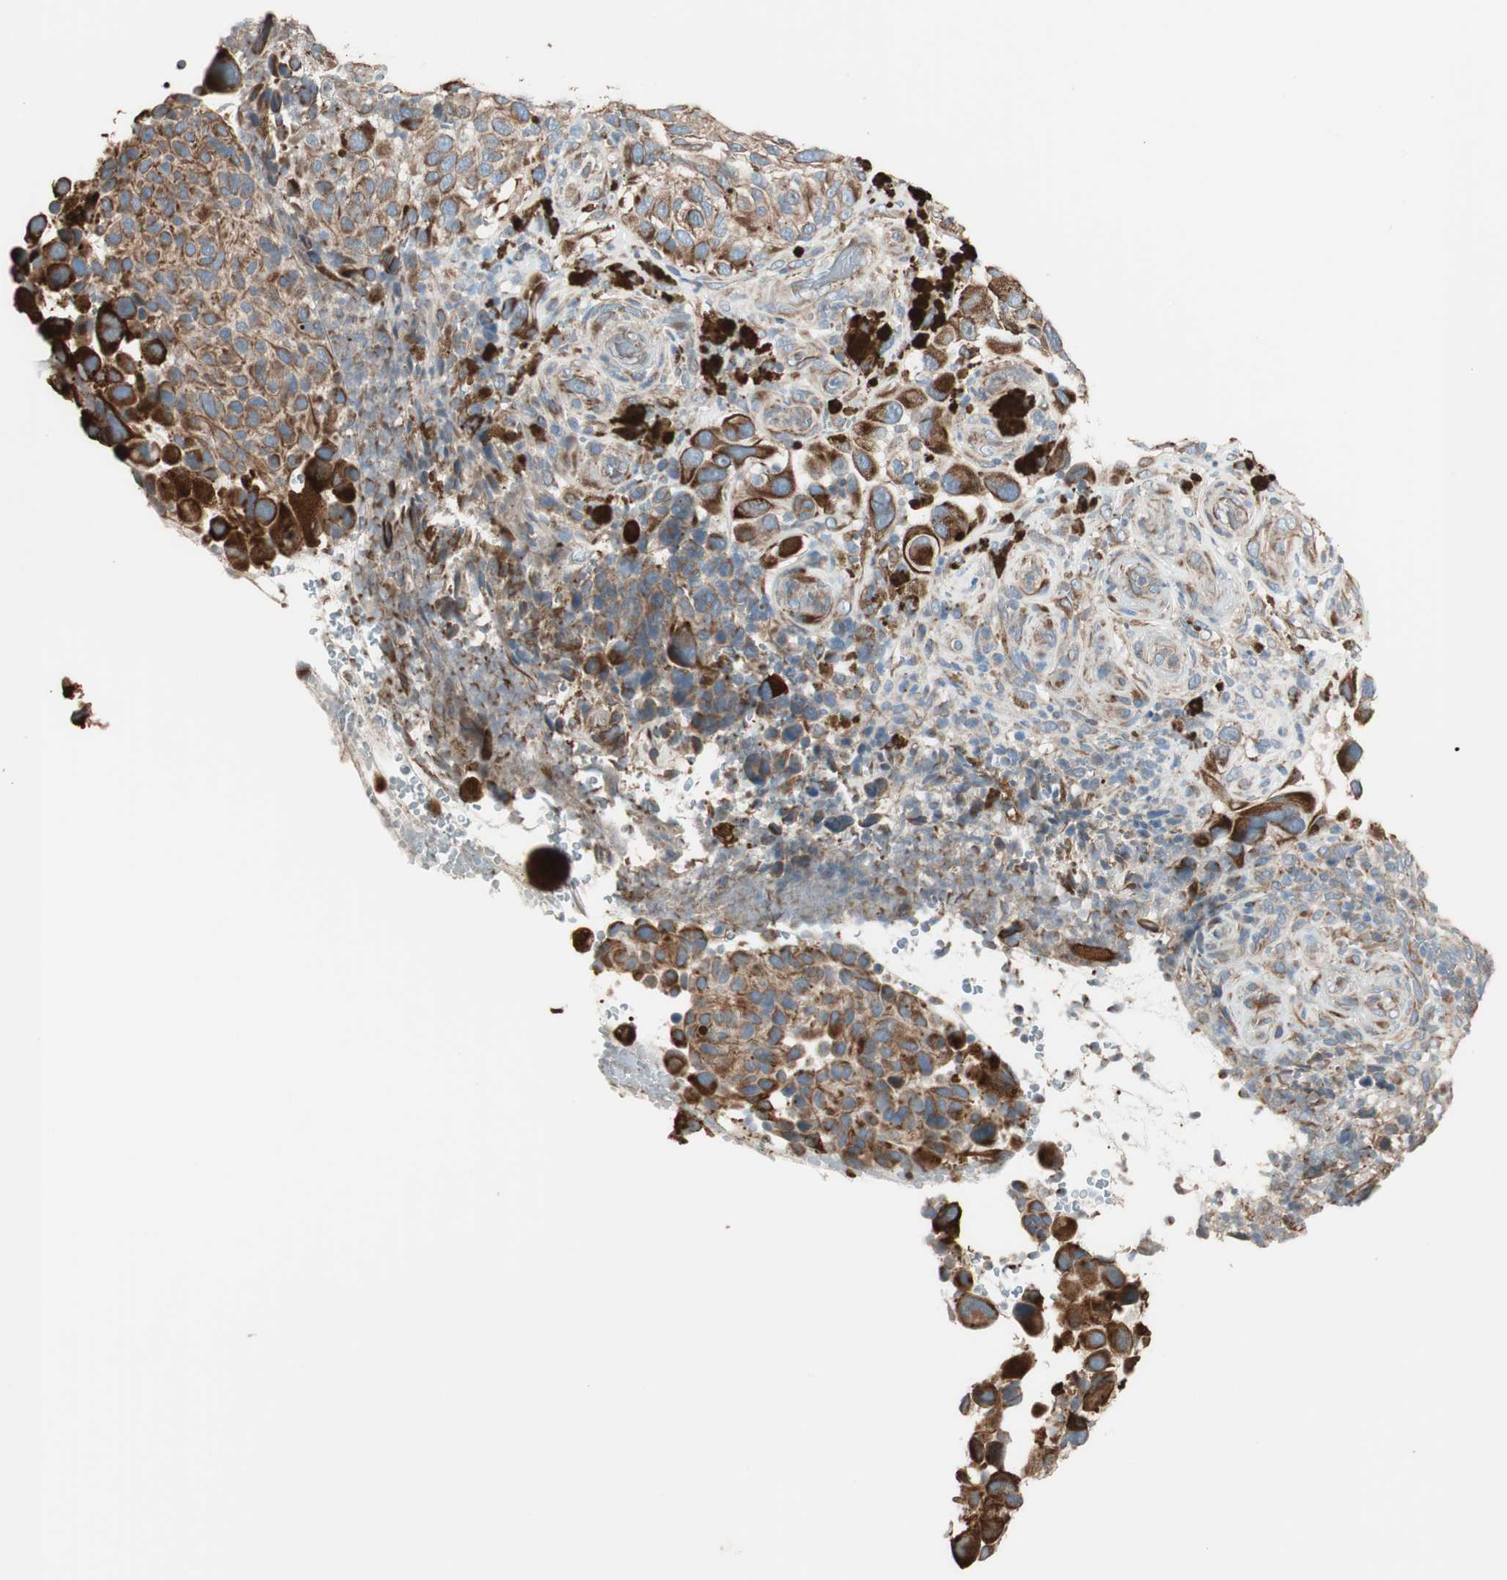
{"staining": {"intensity": "moderate", "quantity": ">75%", "location": "cytoplasmic/membranous"}, "tissue": "melanoma", "cell_type": "Tumor cells", "image_type": "cancer", "snomed": [{"axis": "morphology", "description": "Malignant melanoma, NOS"}, {"axis": "topography", "description": "Skin"}], "caption": "Immunohistochemistry (IHC) photomicrograph of human malignant melanoma stained for a protein (brown), which displays medium levels of moderate cytoplasmic/membranous positivity in approximately >75% of tumor cells.", "gene": "SRCIN1", "patient": {"sex": "female", "age": 73}}